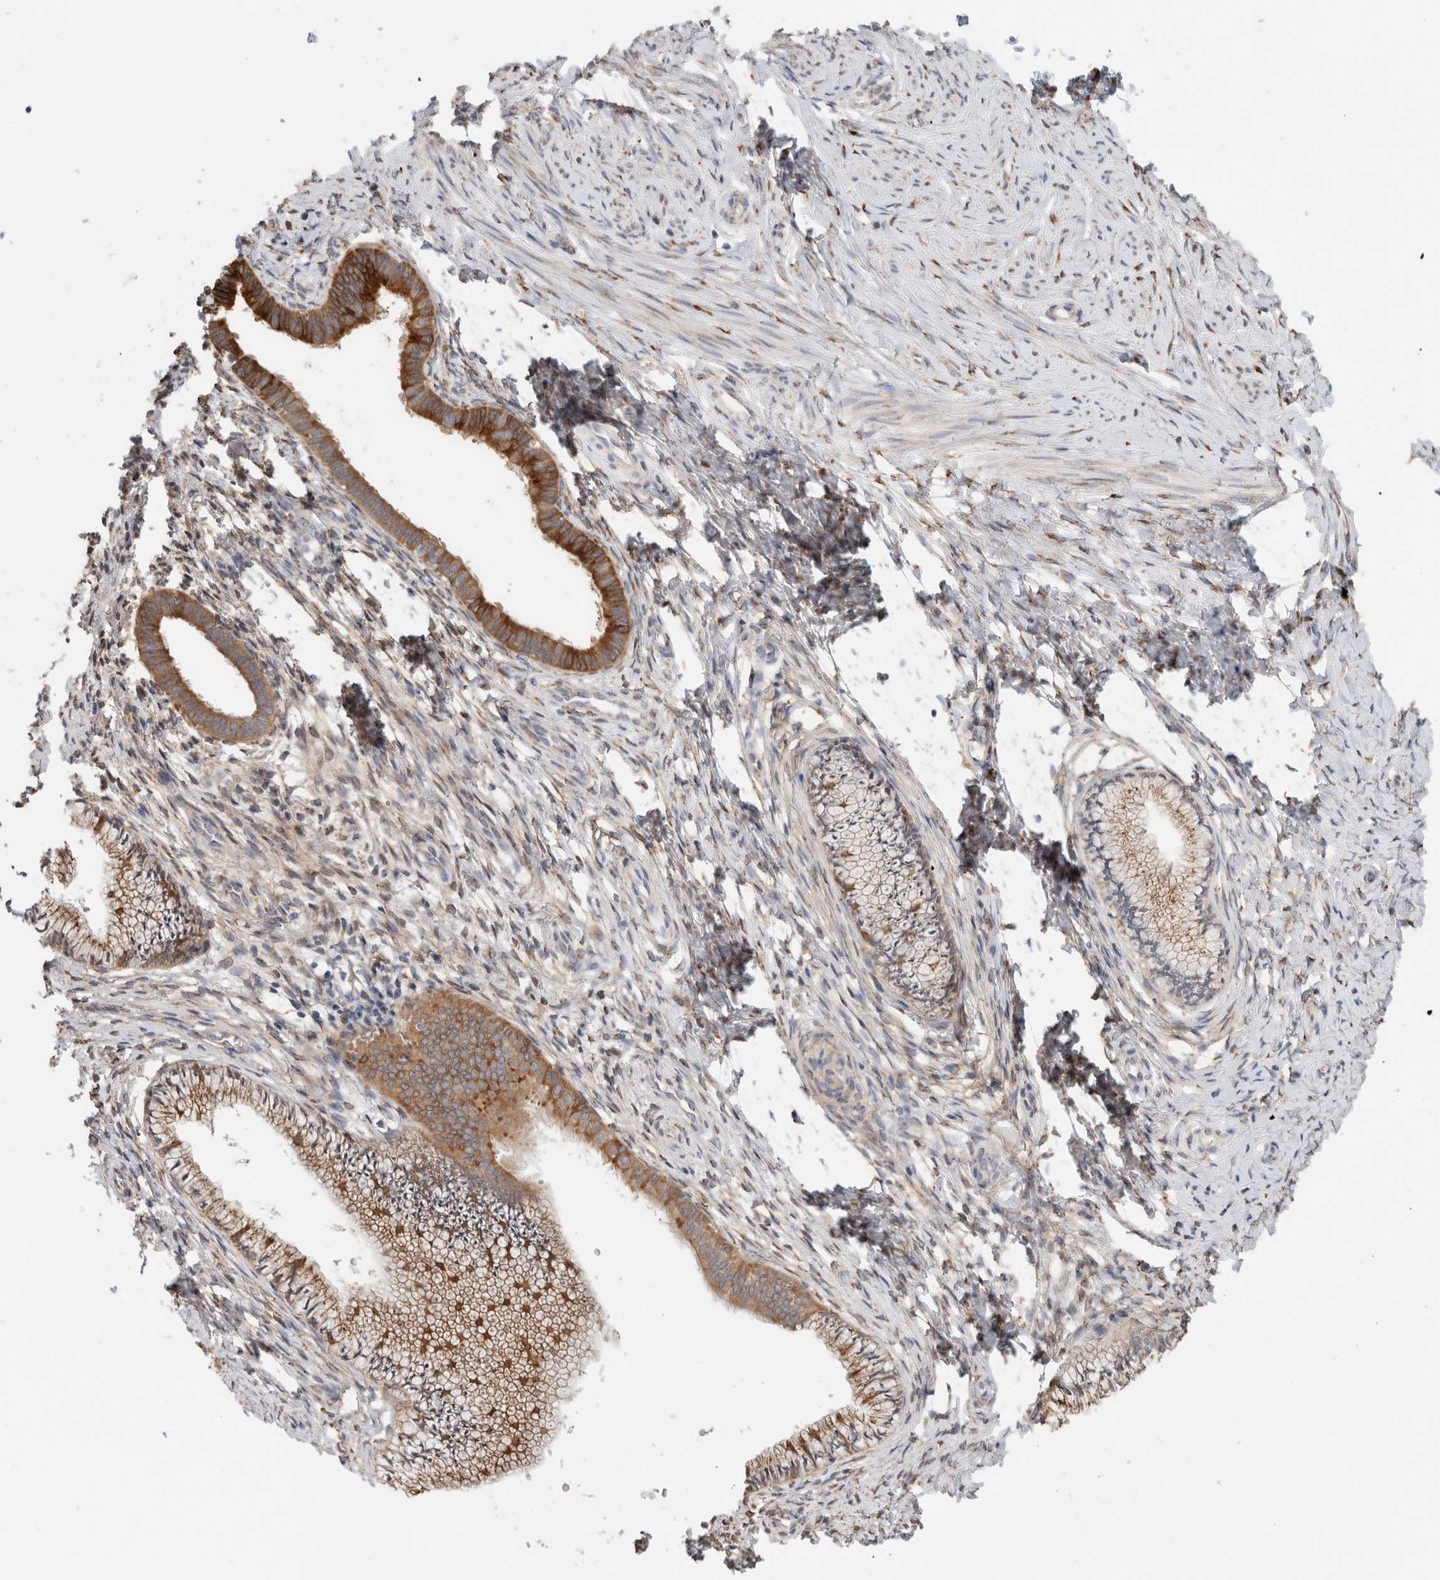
{"staining": {"intensity": "moderate", "quantity": ">75%", "location": "cytoplasmic/membranous"}, "tissue": "cervix", "cell_type": "Glandular cells", "image_type": "normal", "snomed": [{"axis": "morphology", "description": "Normal tissue, NOS"}, {"axis": "topography", "description": "Cervix"}], "caption": "Approximately >75% of glandular cells in normal human cervix show moderate cytoplasmic/membranous protein expression as visualized by brown immunohistochemical staining.", "gene": "P4HA1", "patient": {"sex": "female", "age": 36}}